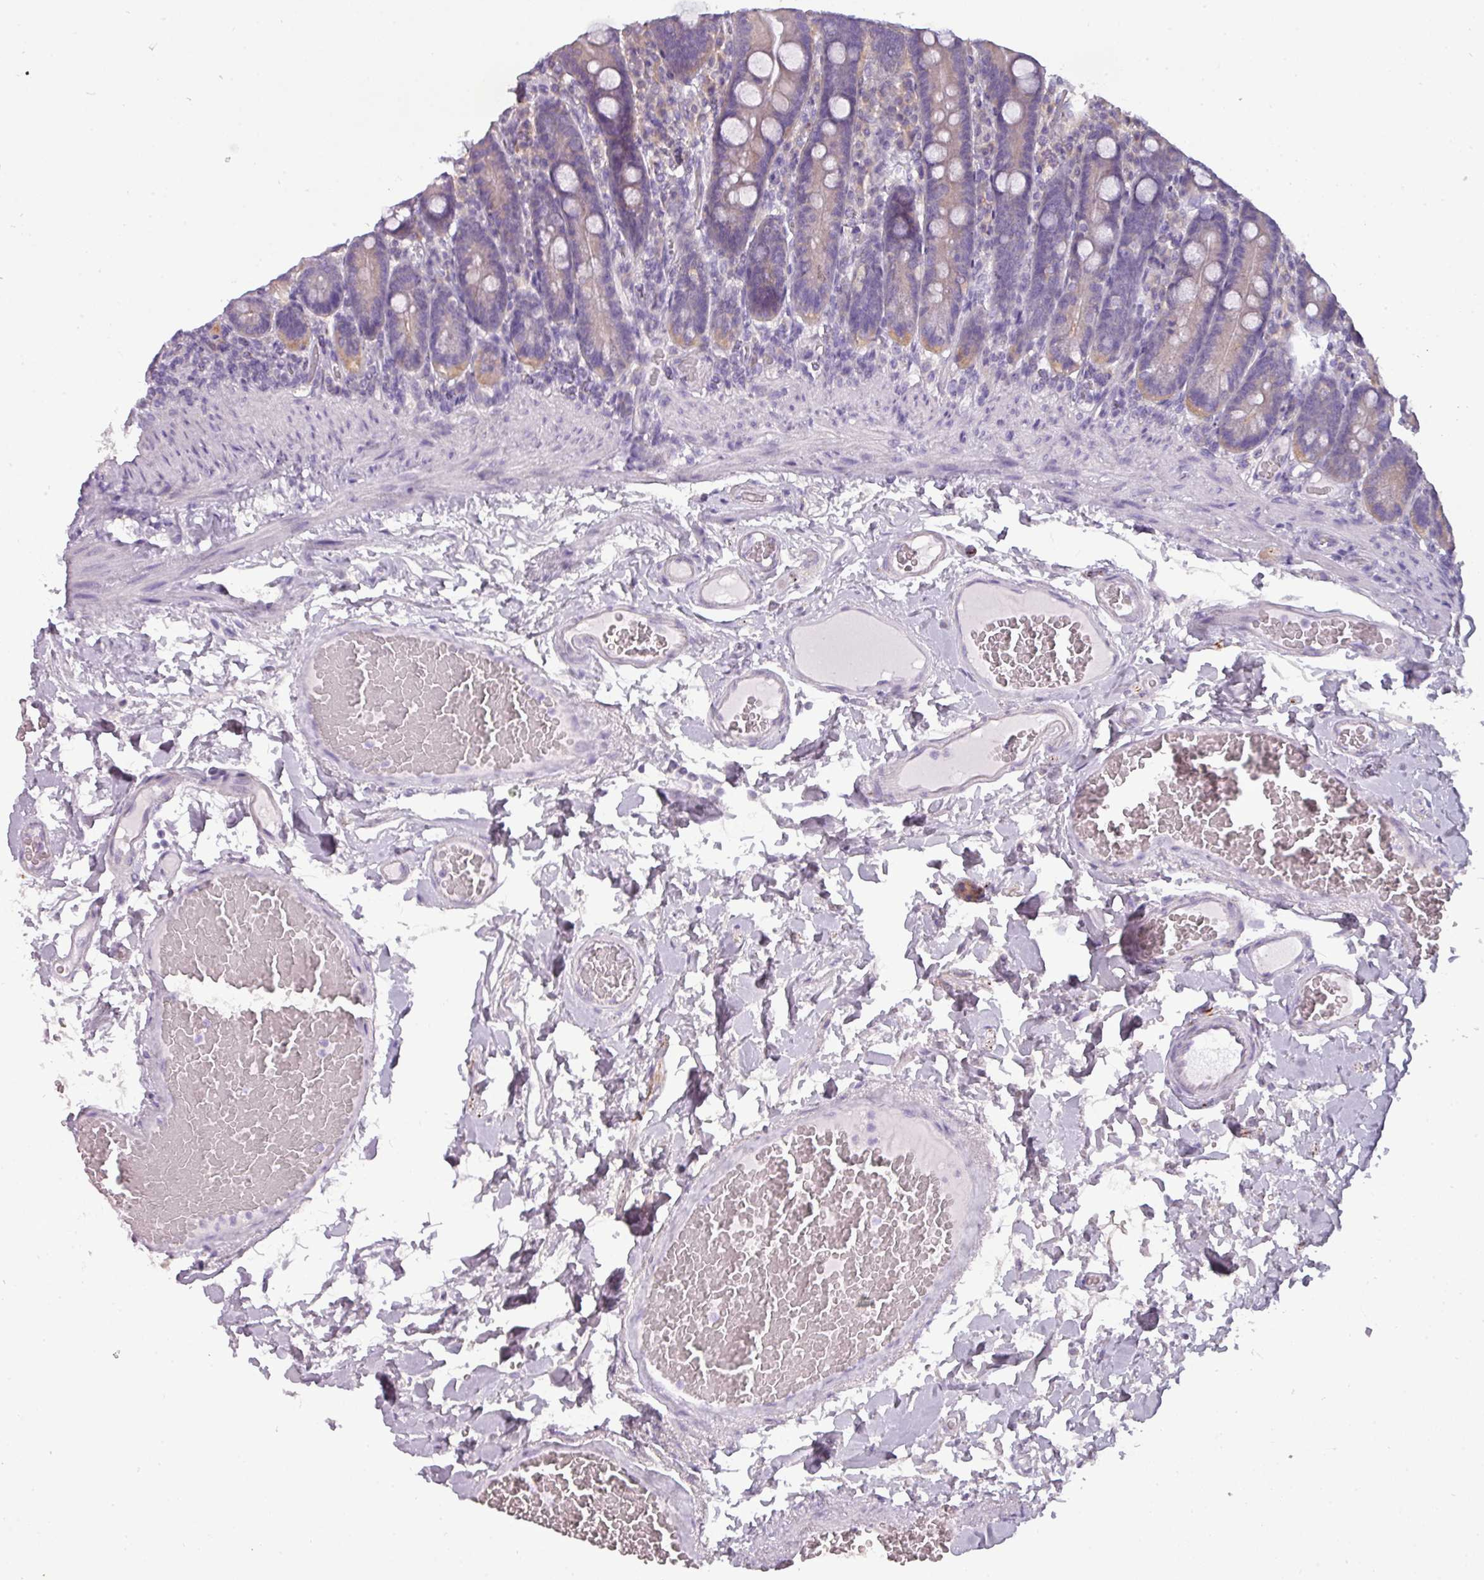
{"staining": {"intensity": "negative", "quantity": "none", "location": "none"}, "tissue": "duodenum", "cell_type": "Glandular cells", "image_type": "normal", "snomed": [{"axis": "morphology", "description": "Normal tissue, NOS"}, {"axis": "topography", "description": "Duodenum"}], "caption": "DAB (3,3'-diaminobenzidine) immunohistochemical staining of benign human duodenum shows no significant expression in glandular cells. Brightfield microscopy of immunohistochemistry stained with DAB (3,3'-diaminobenzidine) (brown) and hematoxylin (blue), captured at high magnification.", "gene": "DNAAF9", "patient": {"sex": "female", "age": 62}}